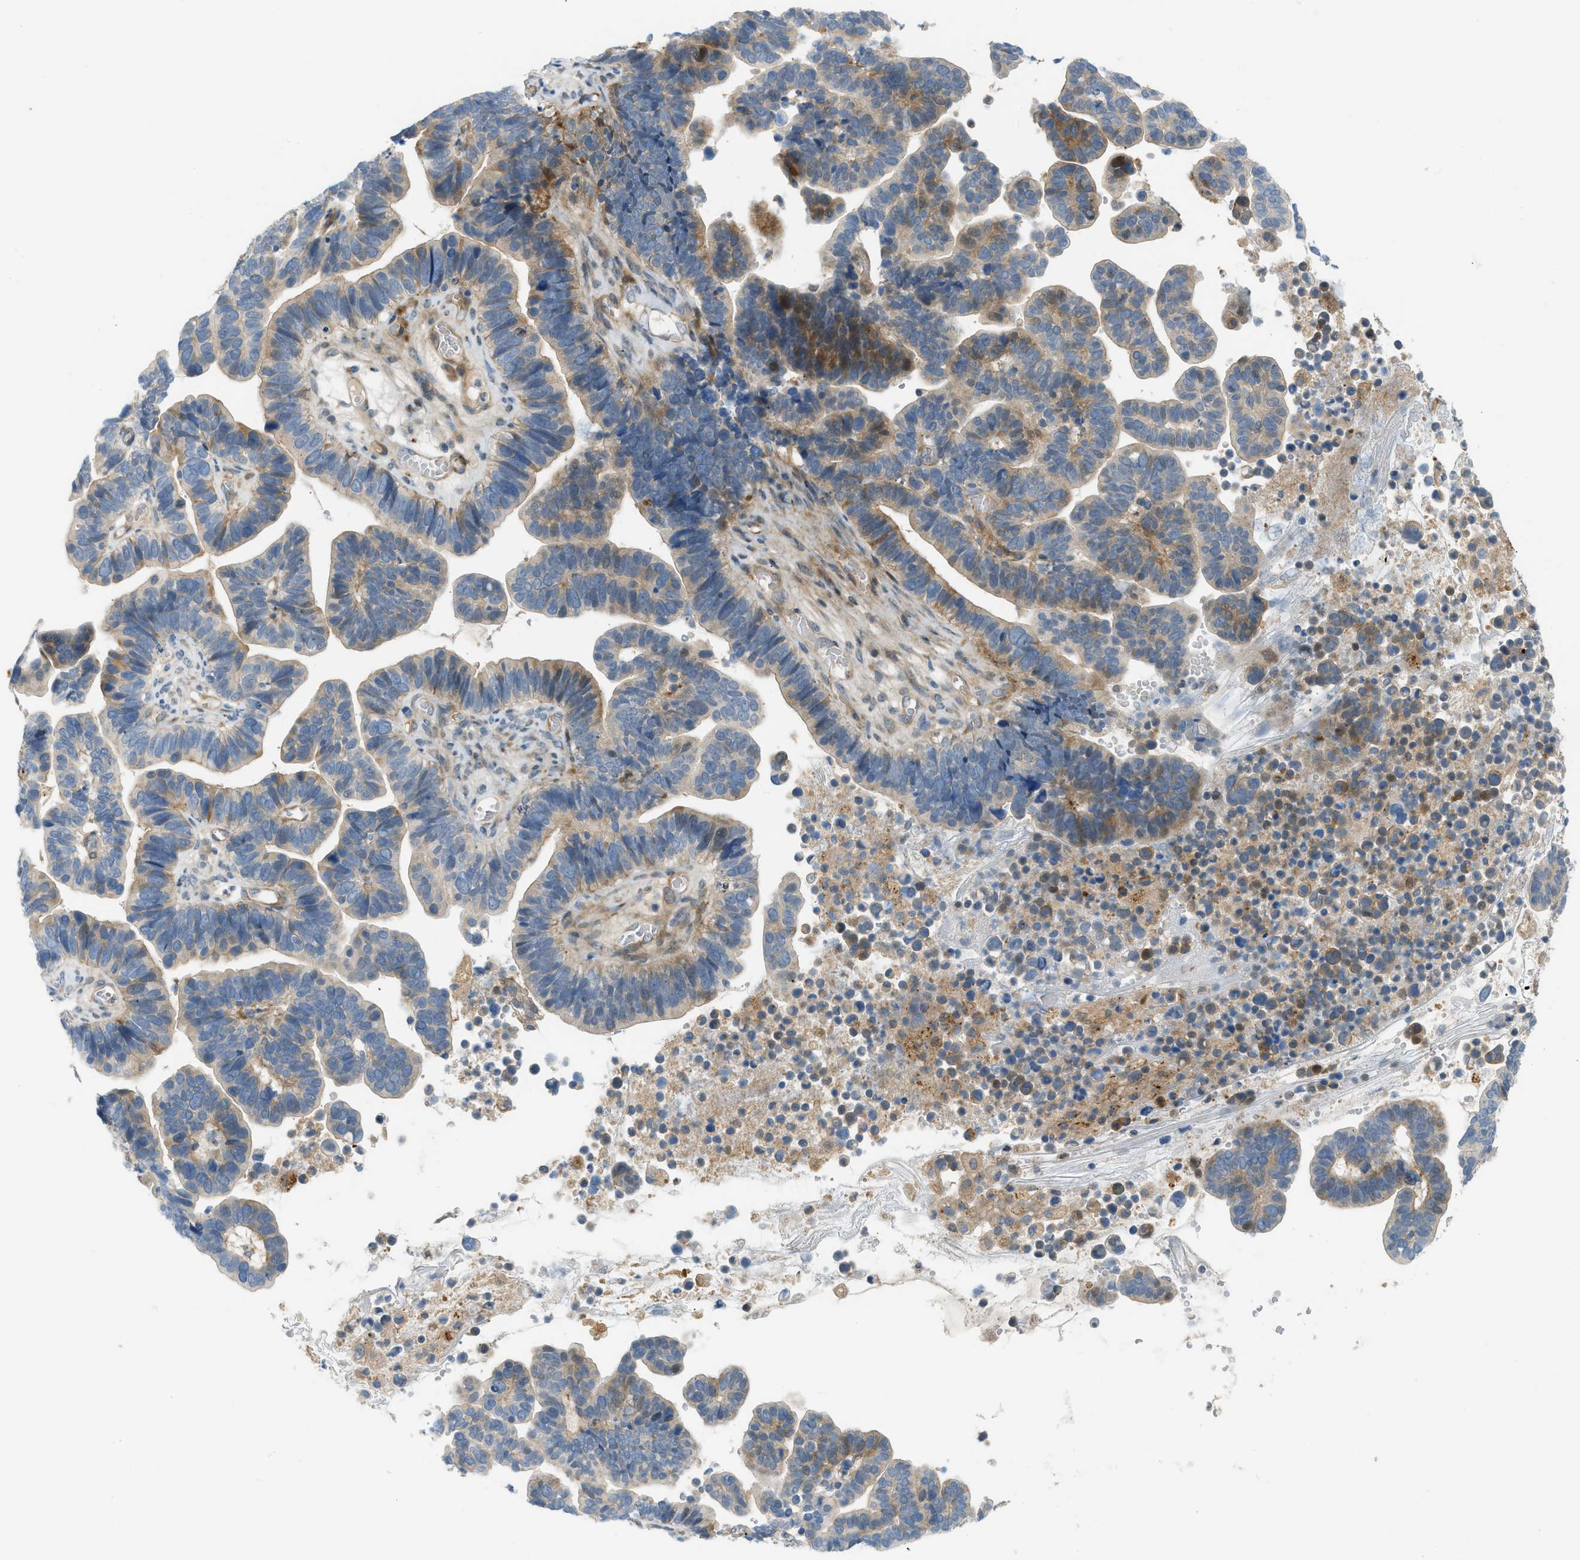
{"staining": {"intensity": "moderate", "quantity": "25%-75%", "location": "cytoplasmic/membranous"}, "tissue": "ovarian cancer", "cell_type": "Tumor cells", "image_type": "cancer", "snomed": [{"axis": "morphology", "description": "Cystadenocarcinoma, serous, NOS"}, {"axis": "topography", "description": "Ovary"}], "caption": "A photomicrograph of ovarian cancer stained for a protein displays moderate cytoplasmic/membranous brown staining in tumor cells.", "gene": "EDNRA", "patient": {"sex": "female", "age": 56}}